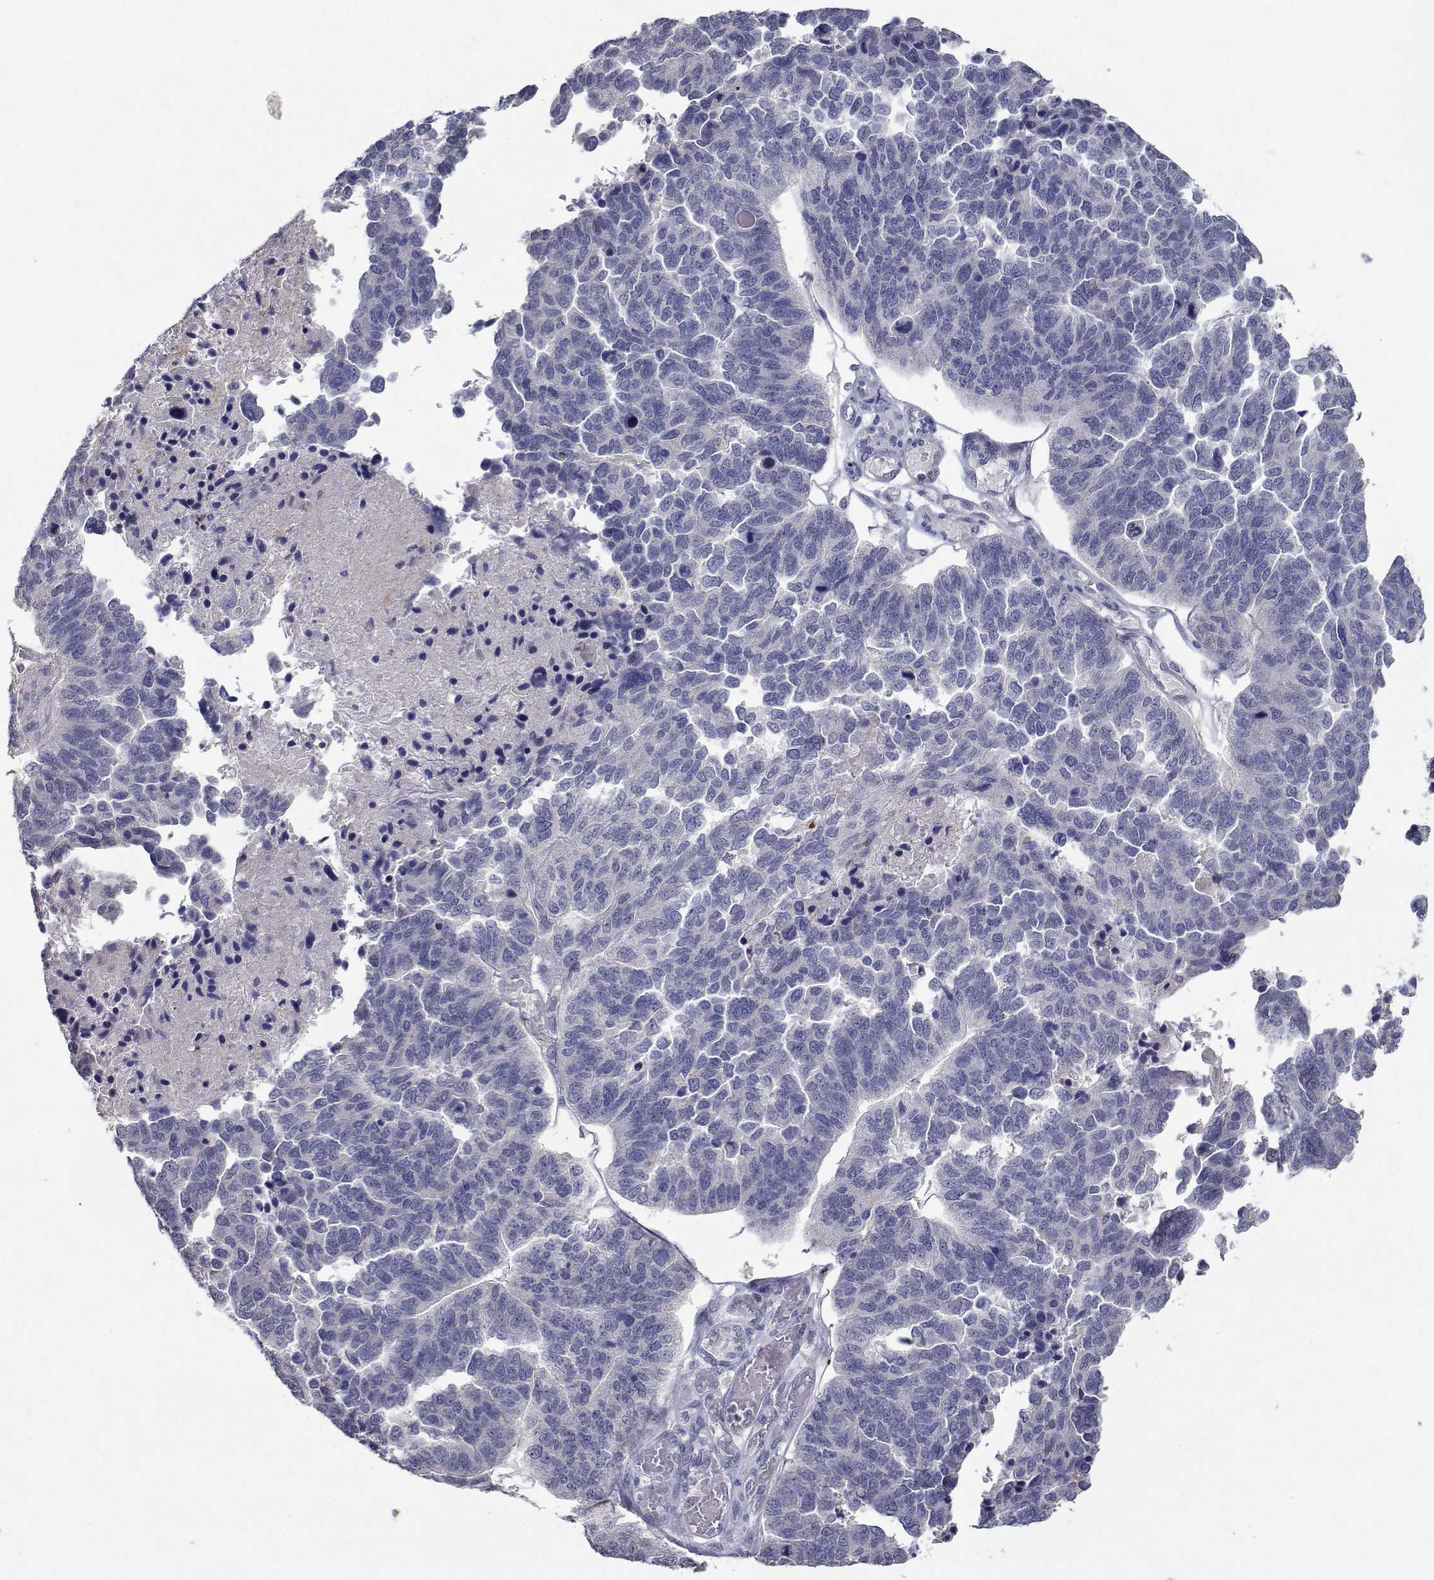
{"staining": {"intensity": "negative", "quantity": "none", "location": "none"}, "tissue": "ovarian cancer", "cell_type": "Tumor cells", "image_type": "cancer", "snomed": [{"axis": "morphology", "description": "Cystadenocarcinoma, serous, NOS"}, {"axis": "topography", "description": "Ovary"}], "caption": "The photomicrograph shows no staining of tumor cells in ovarian serous cystadenocarcinoma.", "gene": "RBPJL", "patient": {"sex": "female", "age": 64}}